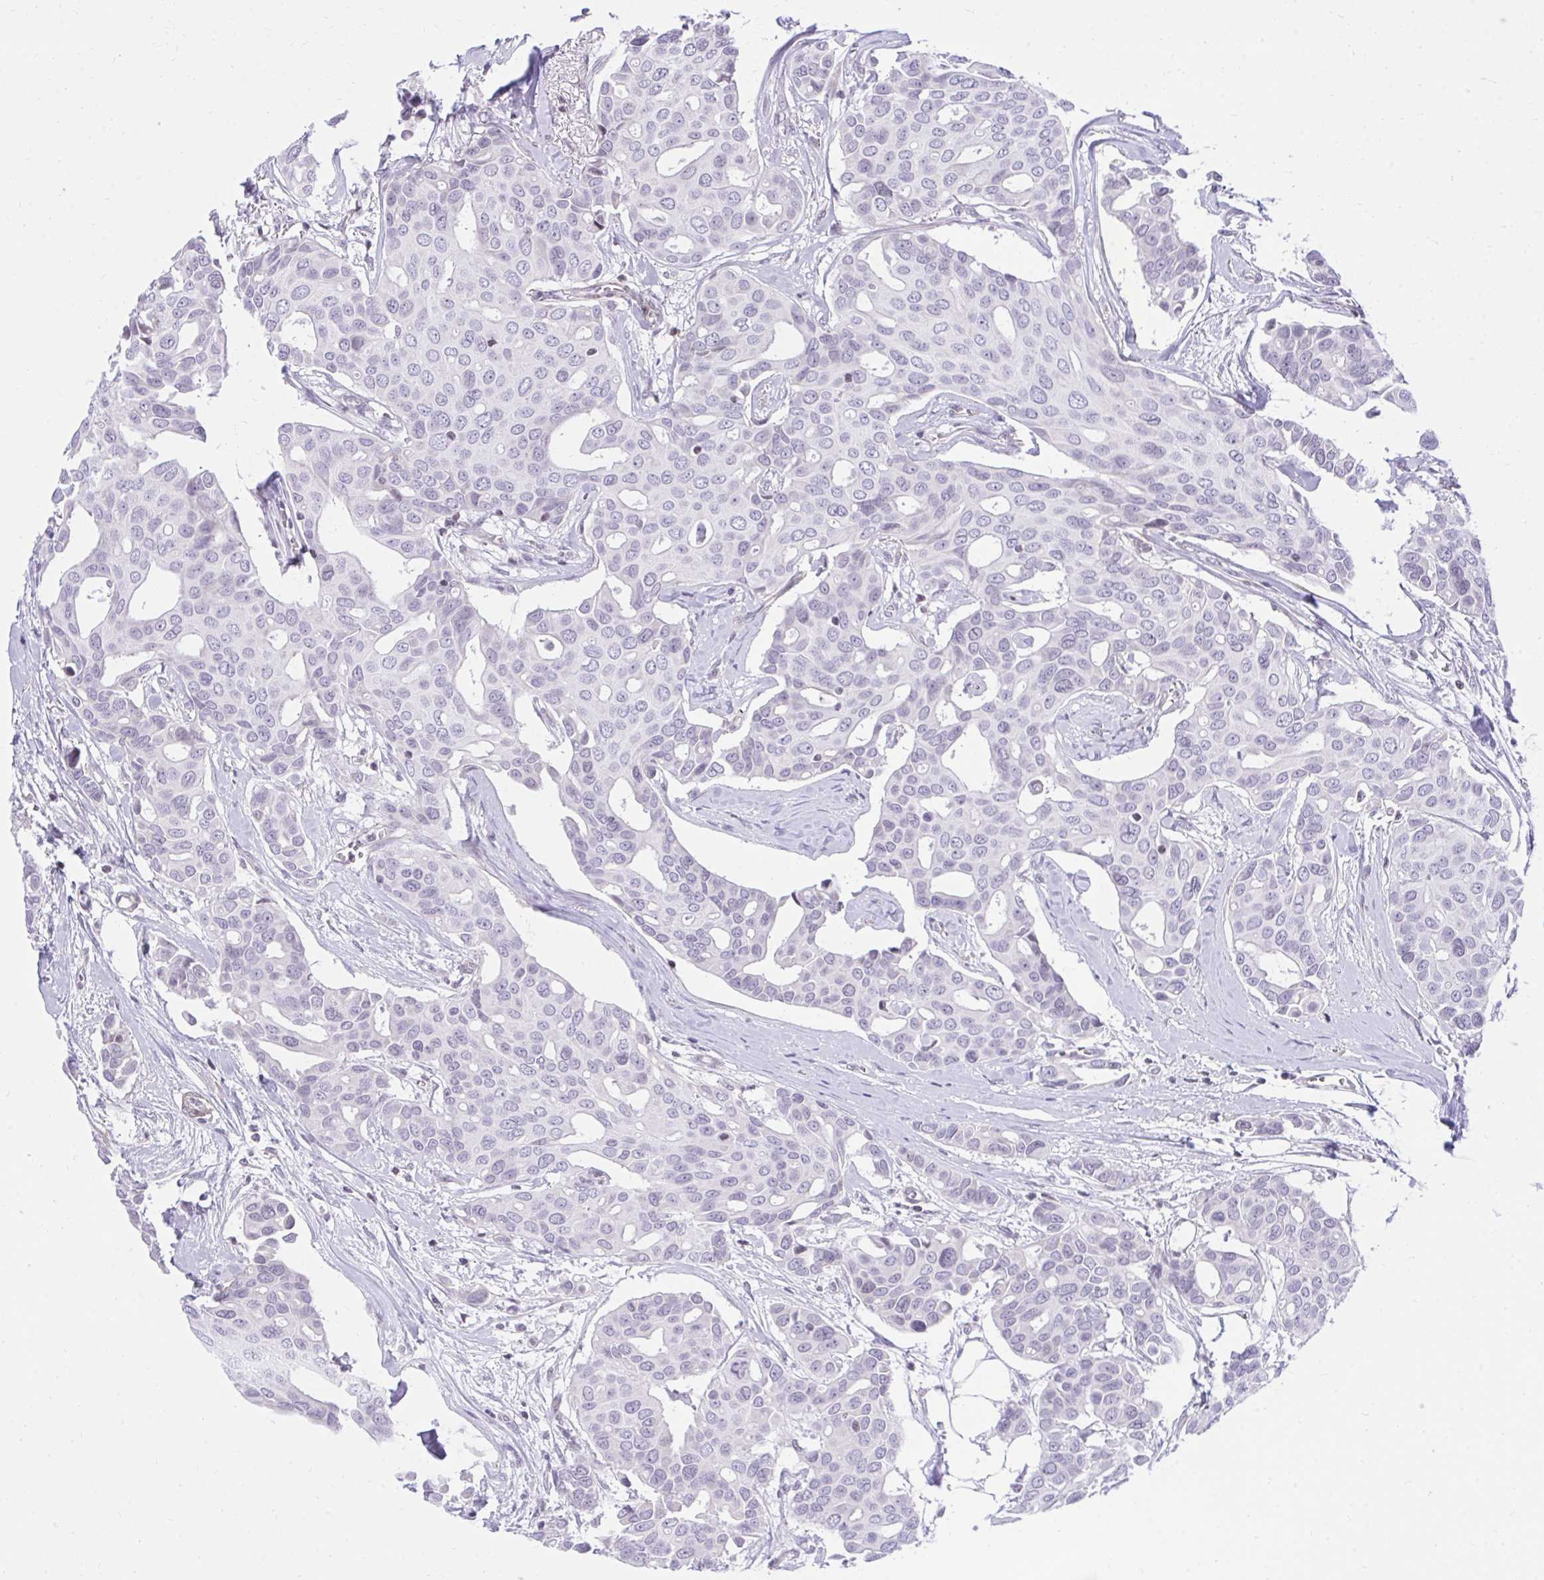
{"staining": {"intensity": "negative", "quantity": "none", "location": "none"}, "tissue": "breast cancer", "cell_type": "Tumor cells", "image_type": "cancer", "snomed": [{"axis": "morphology", "description": "Duct carcinoma"}, {"axis": "topography", "description": "Breast"}], "caption": "There is no significant staining in tumor cells of breast intraductal carcinoma. Brightfield microscopy of immunohistochemistry (IHC) stained with DAB (3,3'-diaminobenzidine) (brown) and hematoxylin (blue), captured at high magnification.", "gene": "KCNN4", "patient": {"sex": "female", "age": 54}}